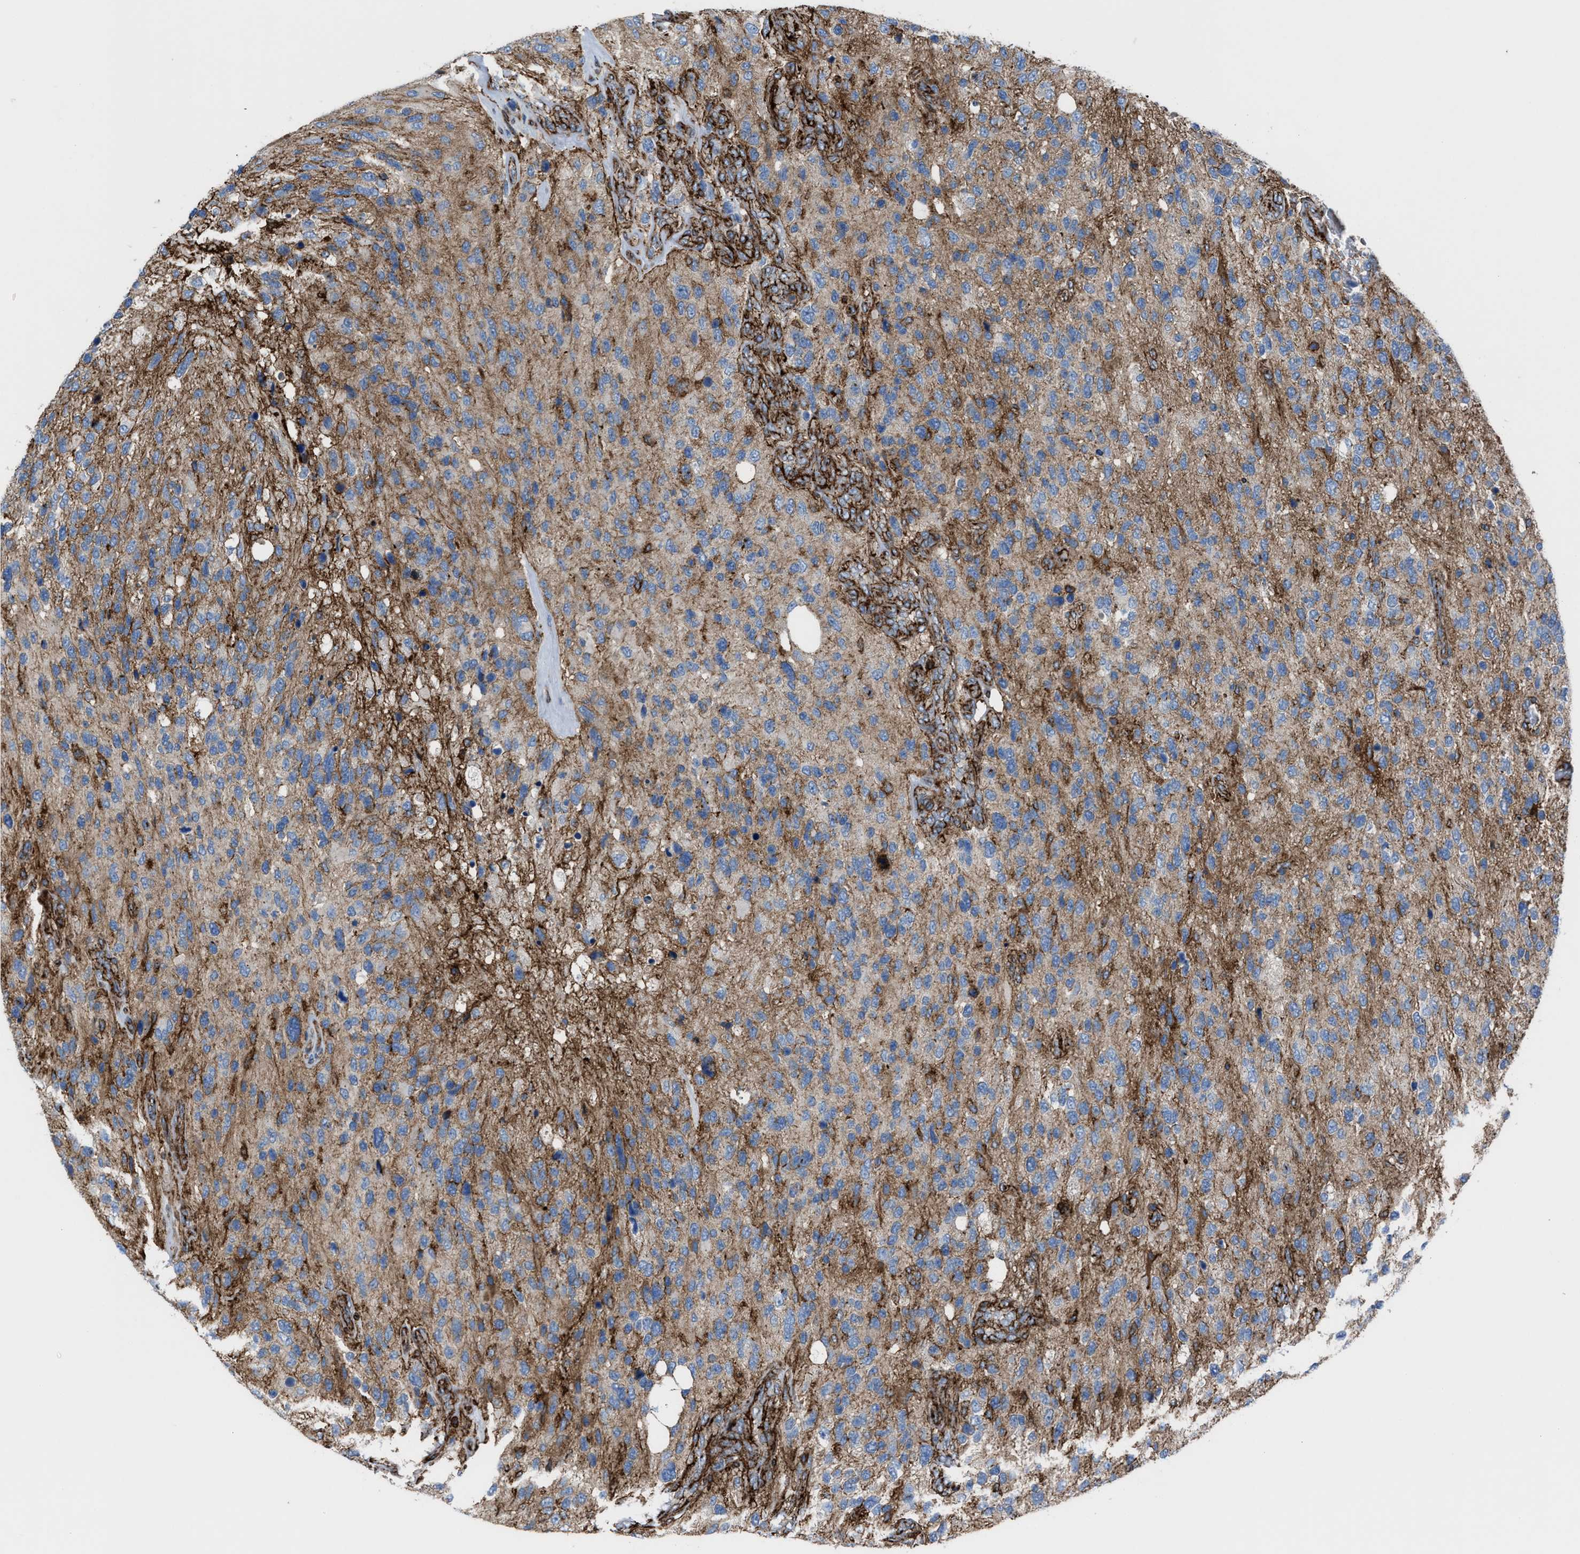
{"staining": {"intensity": "weak", "quantity": ">75%", "location": "cytoplasmic/membranous"}, "tissue": "glioma", "cell_type": "Tumor cells", "image_type": "cancer", "snomed": [{"axis": "morphology", "description": "Glioma, malignant, High grade"}, {"axis": "topography", "description": "Brain"}], "caption": "Protein expression analysis of human malignant high-grade glioma reveals weak cytoplasmic/membranous staining in about >75% of tumor cells.", "gene": "AGPAT2", "patient": {"sex": "female", "age": 58}}